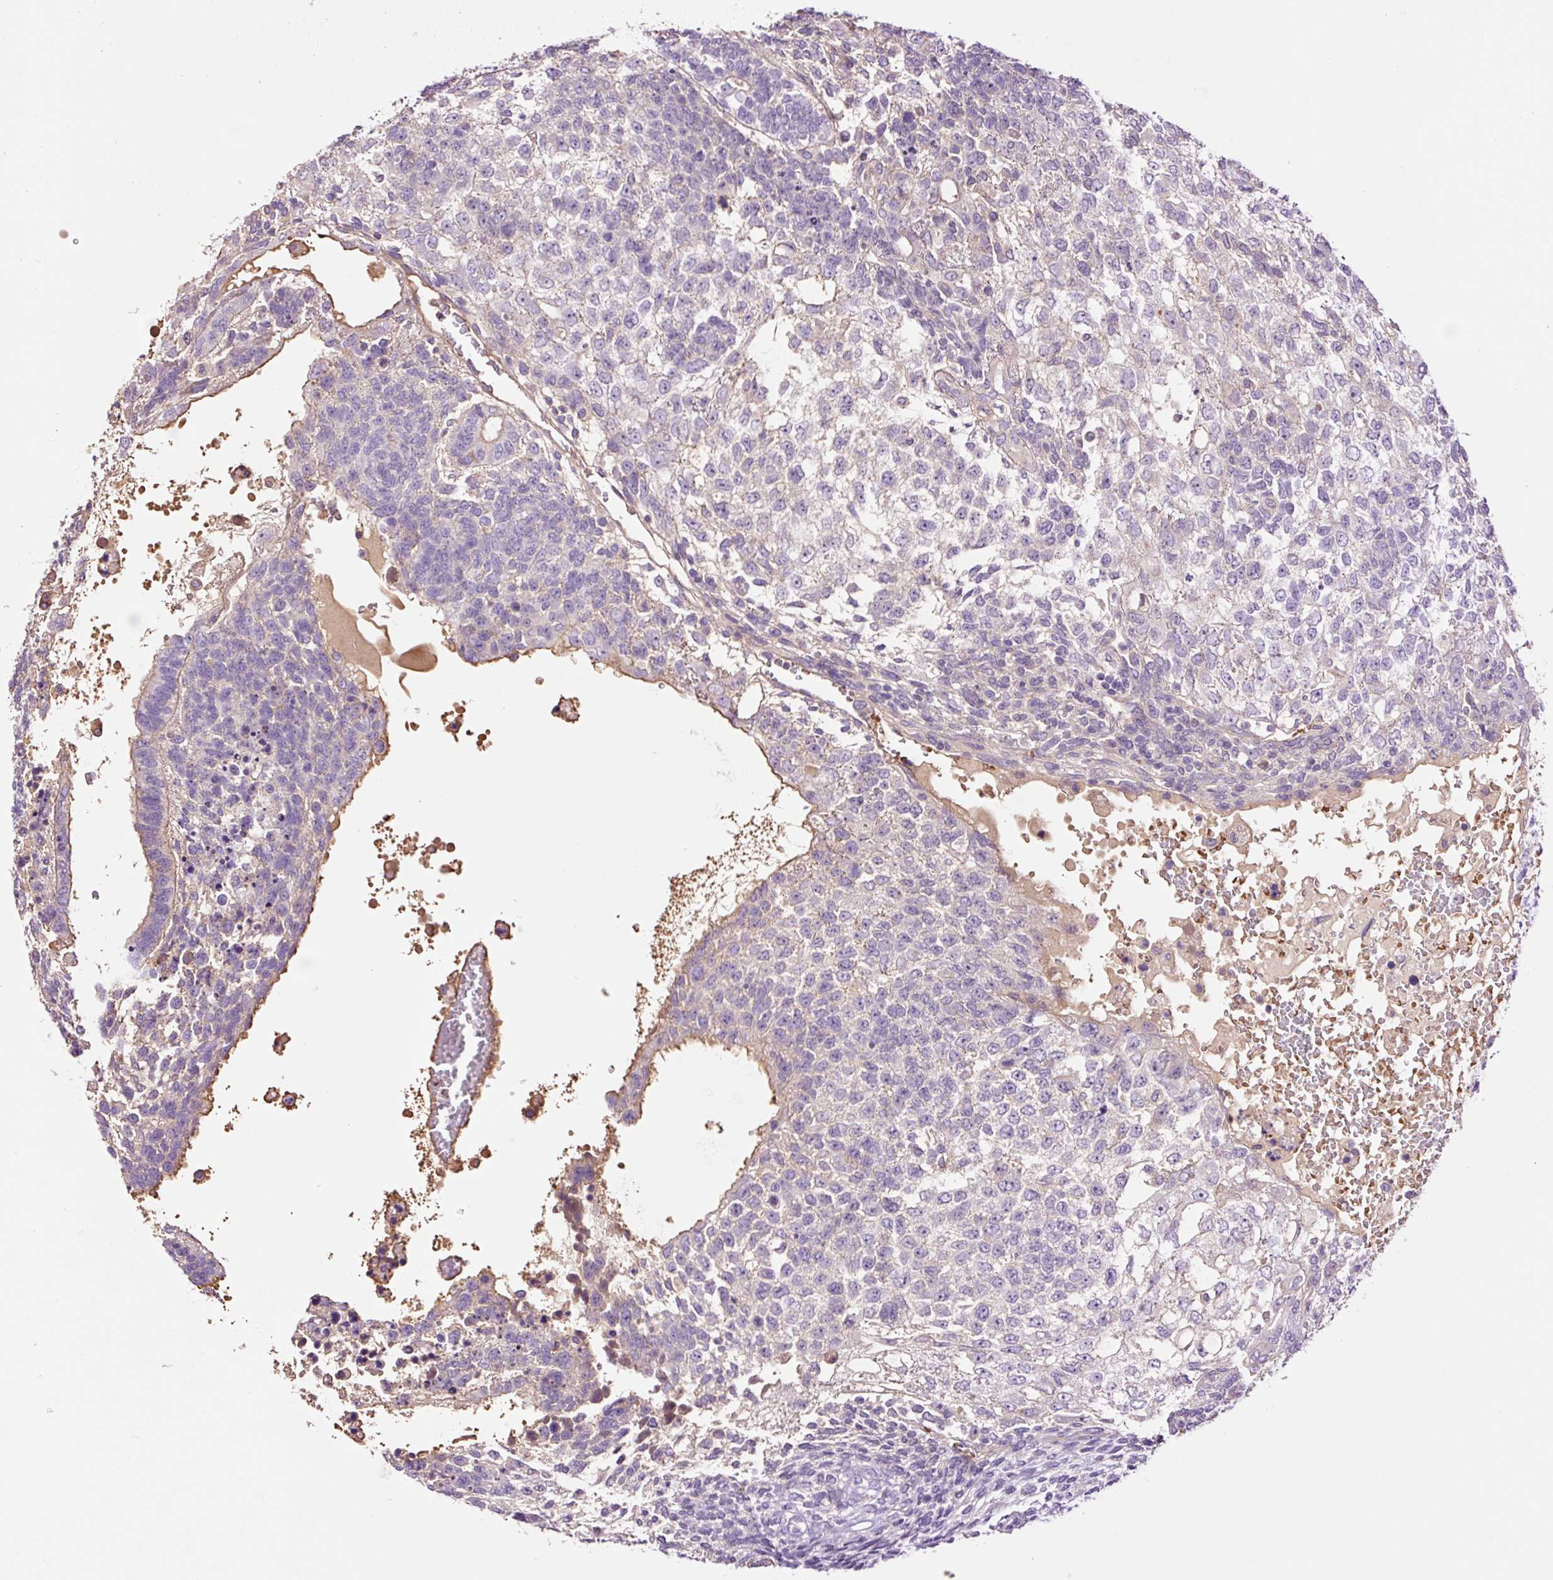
{"staining": {"intensity": "negative", "quantity": "none", "location": "none"}, "tissue": "testis cancer", "cell_type": "Tumor cells", "image_type": "cancer", "snomed": [{"axis": "morphology", "description": "Carcinoma, Embryonal, NOS"}, {"axis": "topography", "description": "Testis"}], "caption": "High magnification brightfield microscopy of testis embryonal carcinoma stained with DAB (3,3'-diaminobenzidine) (brown) and counterstained with hematoxylin (blue): tumor cells show no significant expression.", "gene": "TMEM235", "patient": {"sex": "male", "age": 23}}